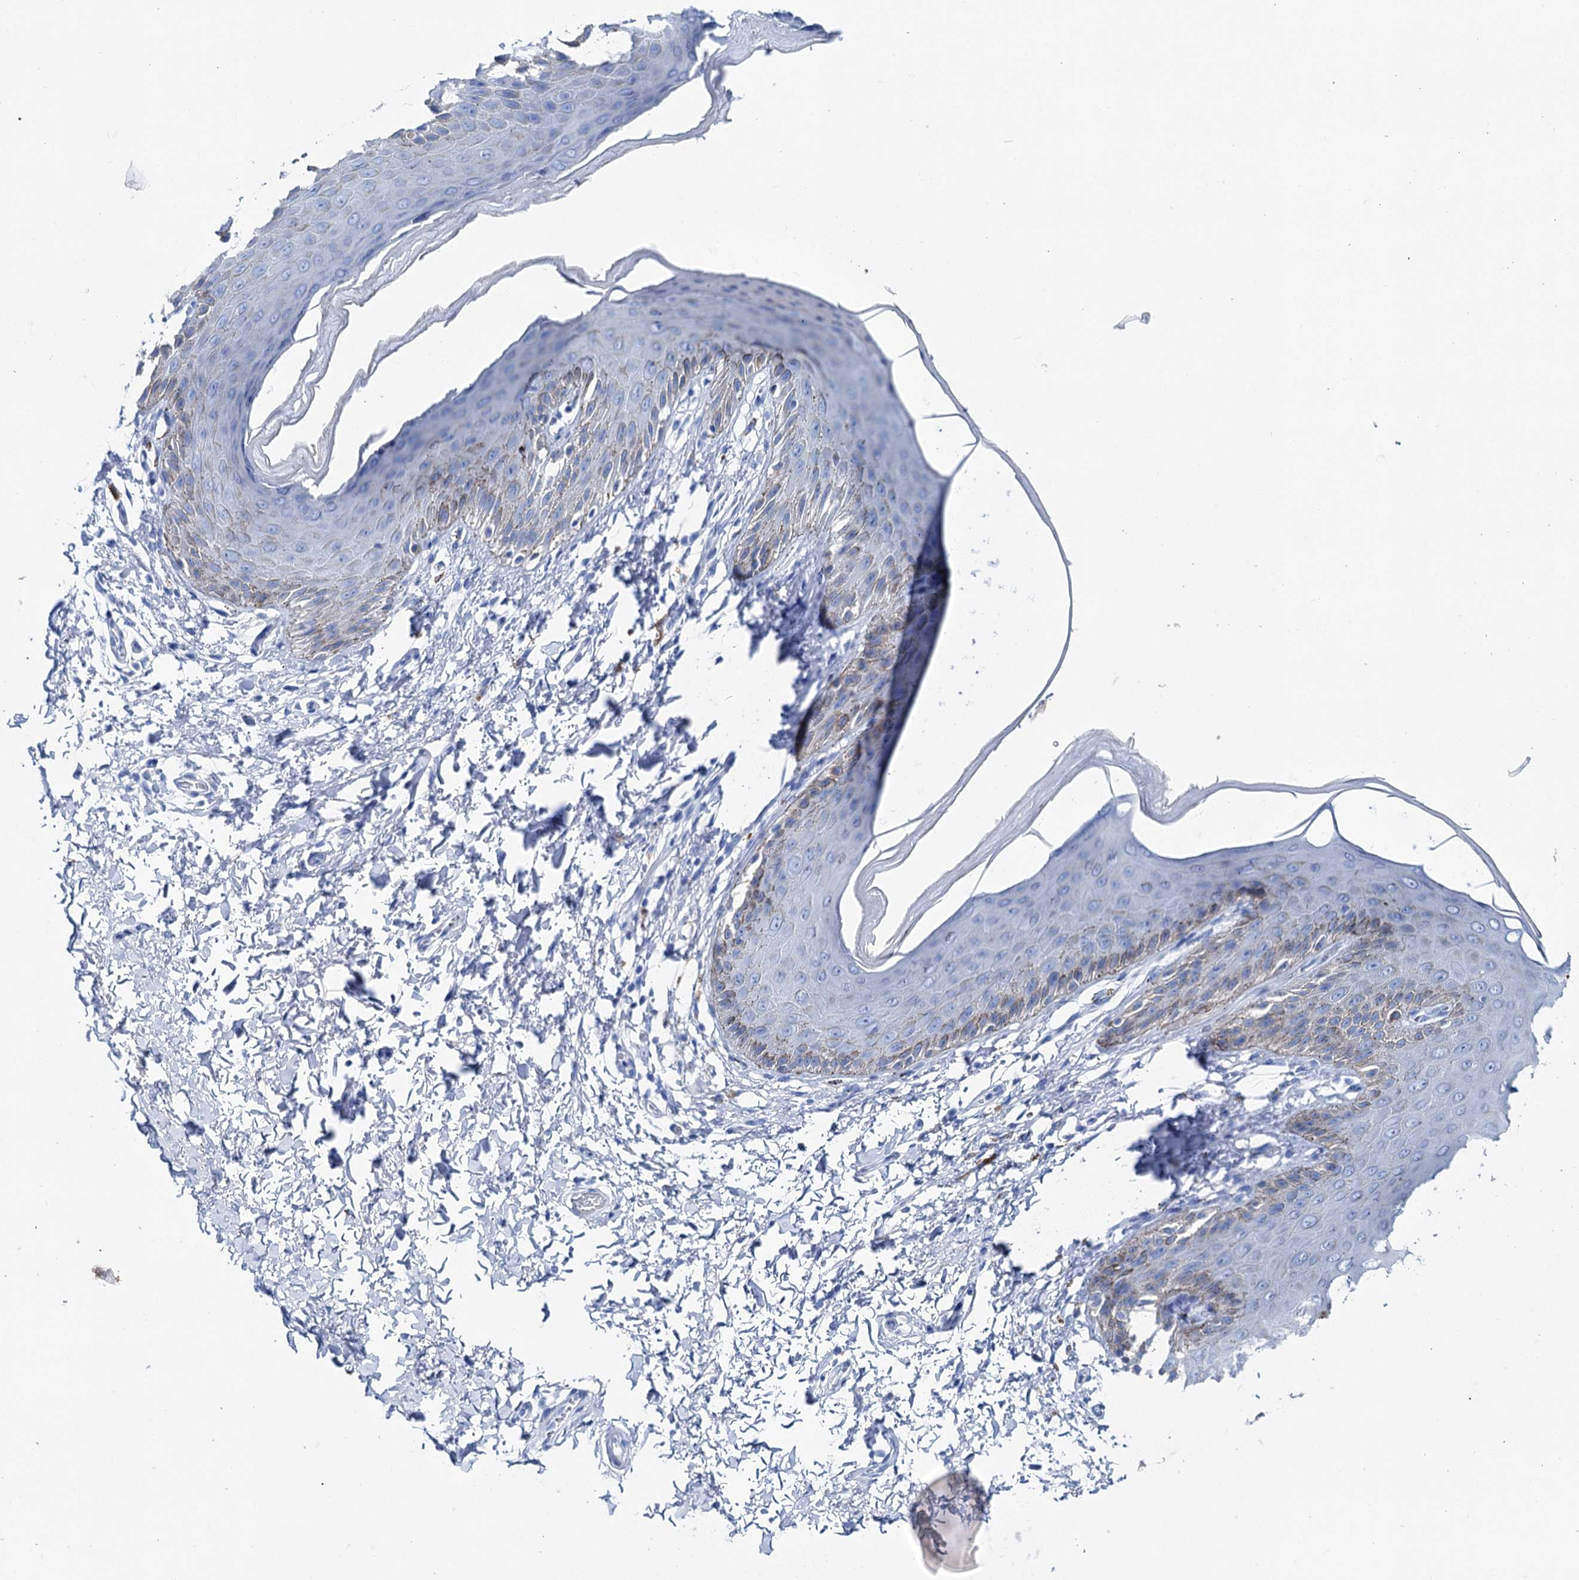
{"staining": {"intensity": "weak", "quantity": "<25%", "location": "cytoplasmic/membranous"}, "tissue": "skin", "cell_type": "Epidermal cells", "image_type": "normal", "snomed": [{"axis": "morphology", "description": "Normal tissue, NOS"}, {"axis": "topography", "description": "Anal"}], "caption": "Immunohistochemistry micrograph of benign skin: skin stained with DAB demonstrates no significant protein expression in epidermal cells. (Stains: DAB IHC with hematoxylin counter stain, Microscopy: brightfield microscopy at high magnification).", "gene": "BRINP1", "patient": {"sex": "male", "age": 44}}